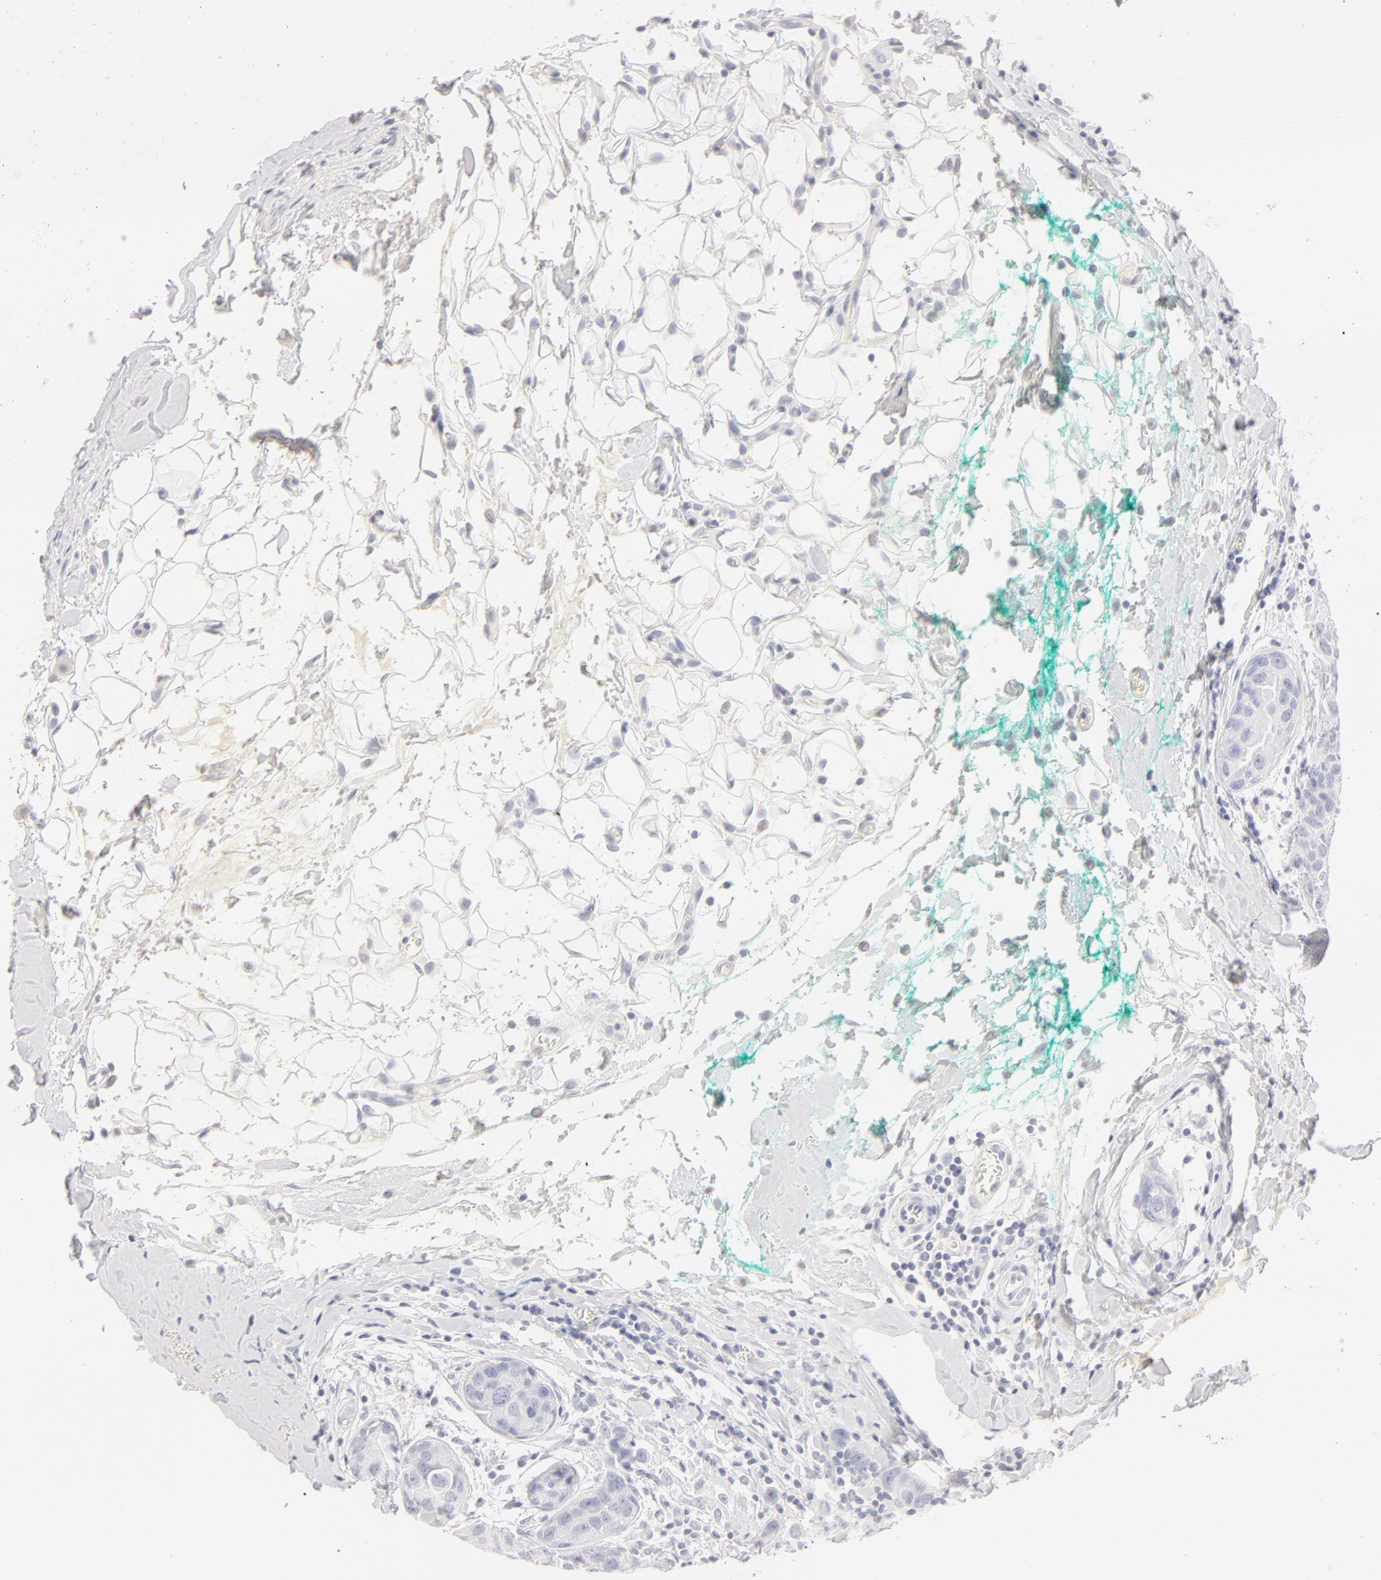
{"staining": {"intensity": "negative", "quantity": "none", "location": "none"}, "tissue": "breast cancer", "cell_type": "Tumor cells", "image_type": "cancer", "snomed": [{"axis": "morphology", "description": "Duct carcinoma"}, {"axis": "topography", "description": "Breast"}], "caption": "High magnification brightfield microscopy of breast cancer stained with DAB (brown) and counterstained with hematoxylin (blue): tumor cells show no significant expression. (Stains: DAB immunohistochemistry with hematoxylin counter stain, Microscopy: brightfield microscopy at high magnification).", "gene": "LGALS7B", "patient": {"sex": "female", "age": 24}}